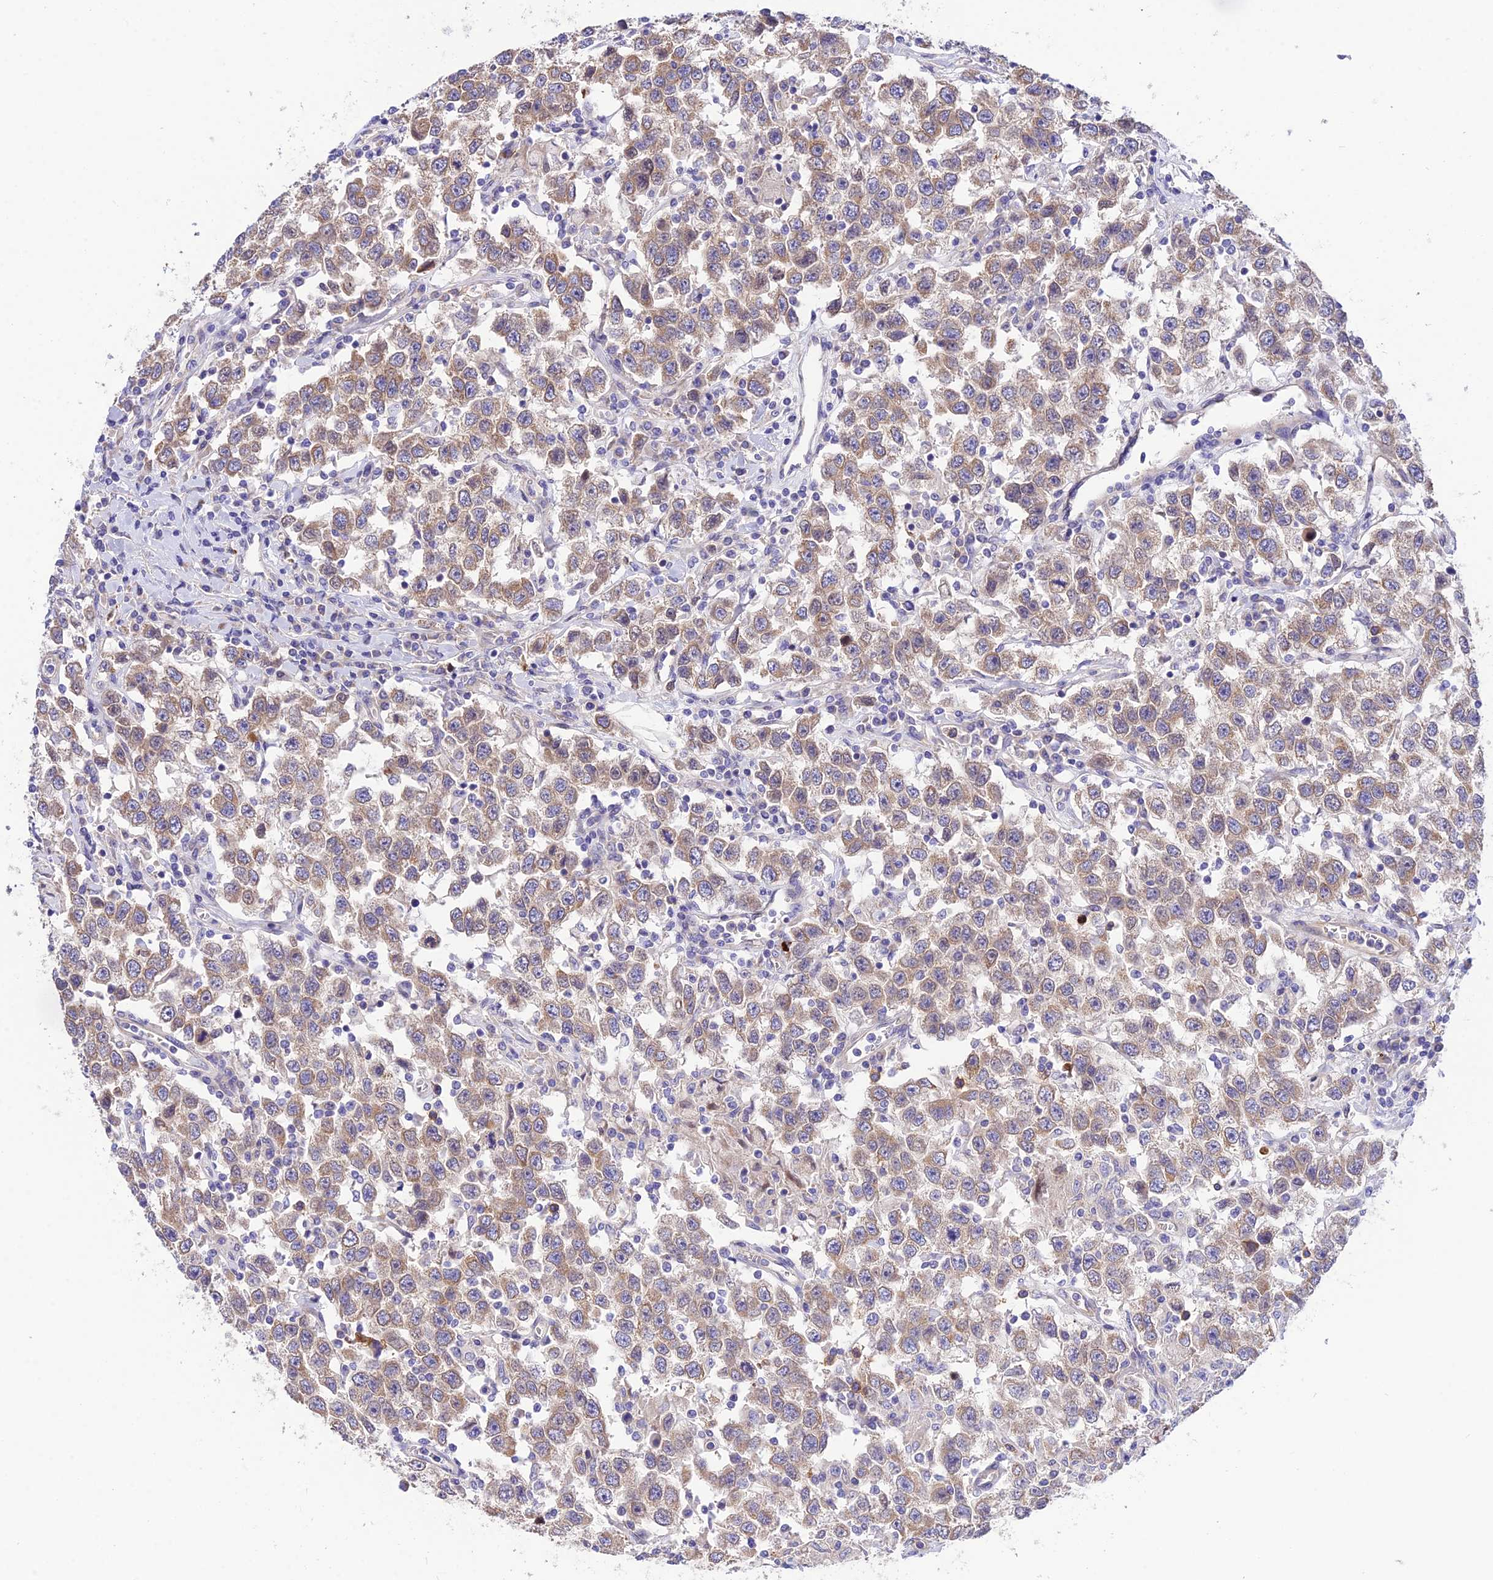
{"staining": {"intensity": "weak", "quantity": ">75%", "location": "cytoplasmic/membranous"}, "tissue": "testis cancer", "cell_type": "Tumor cells", "image_type": "cancer", "snomed": [{"axis": "morphology", "description": "Seminoma, NOS"}, {"axis": "topography", "description": "Testis"}], "caption": "Testis cancer stained with immunohistochemistry (IHC) demonstrates weak cytoplasmic/membranous staining in approximately >75% of tumor cells.", "gene": "TRIM43B", "patient": {"sex": "male", "age": 41}}